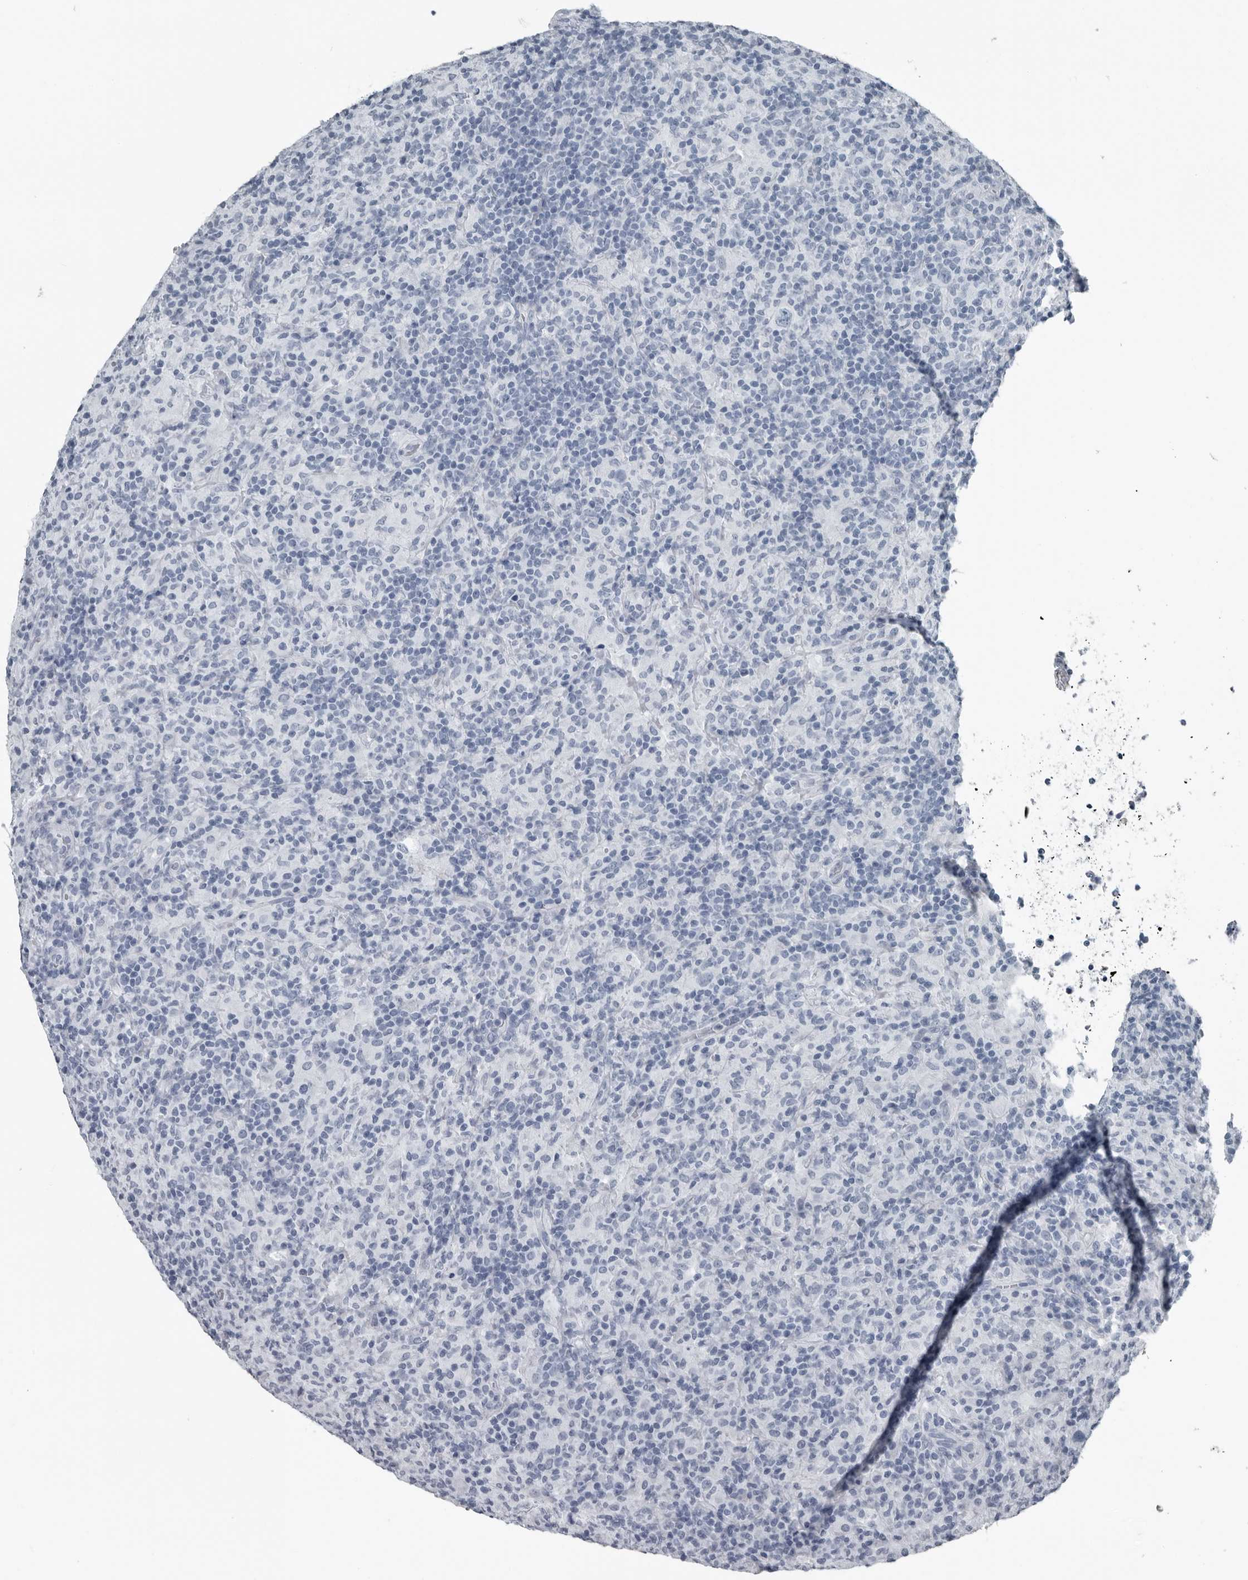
{"staining": {"intensity": "negative", "quantity": "none", "location": "none"}, "tissue": "lymphoma", "cell_type": "Tumor cells", "image_type": "cancer", "snomed": [{"axis": "morphology", "description": "Hodgkin's disease, NOS"}, {"axis": "topography", "description": "Lymph node"}], "caption": "Immunohistochemistry (IHC) of Hodgkin's disease demonstrates no staining in tumor cells.", "gene": "PRSS1", "patient": {"sex": "male", "age": 70}}